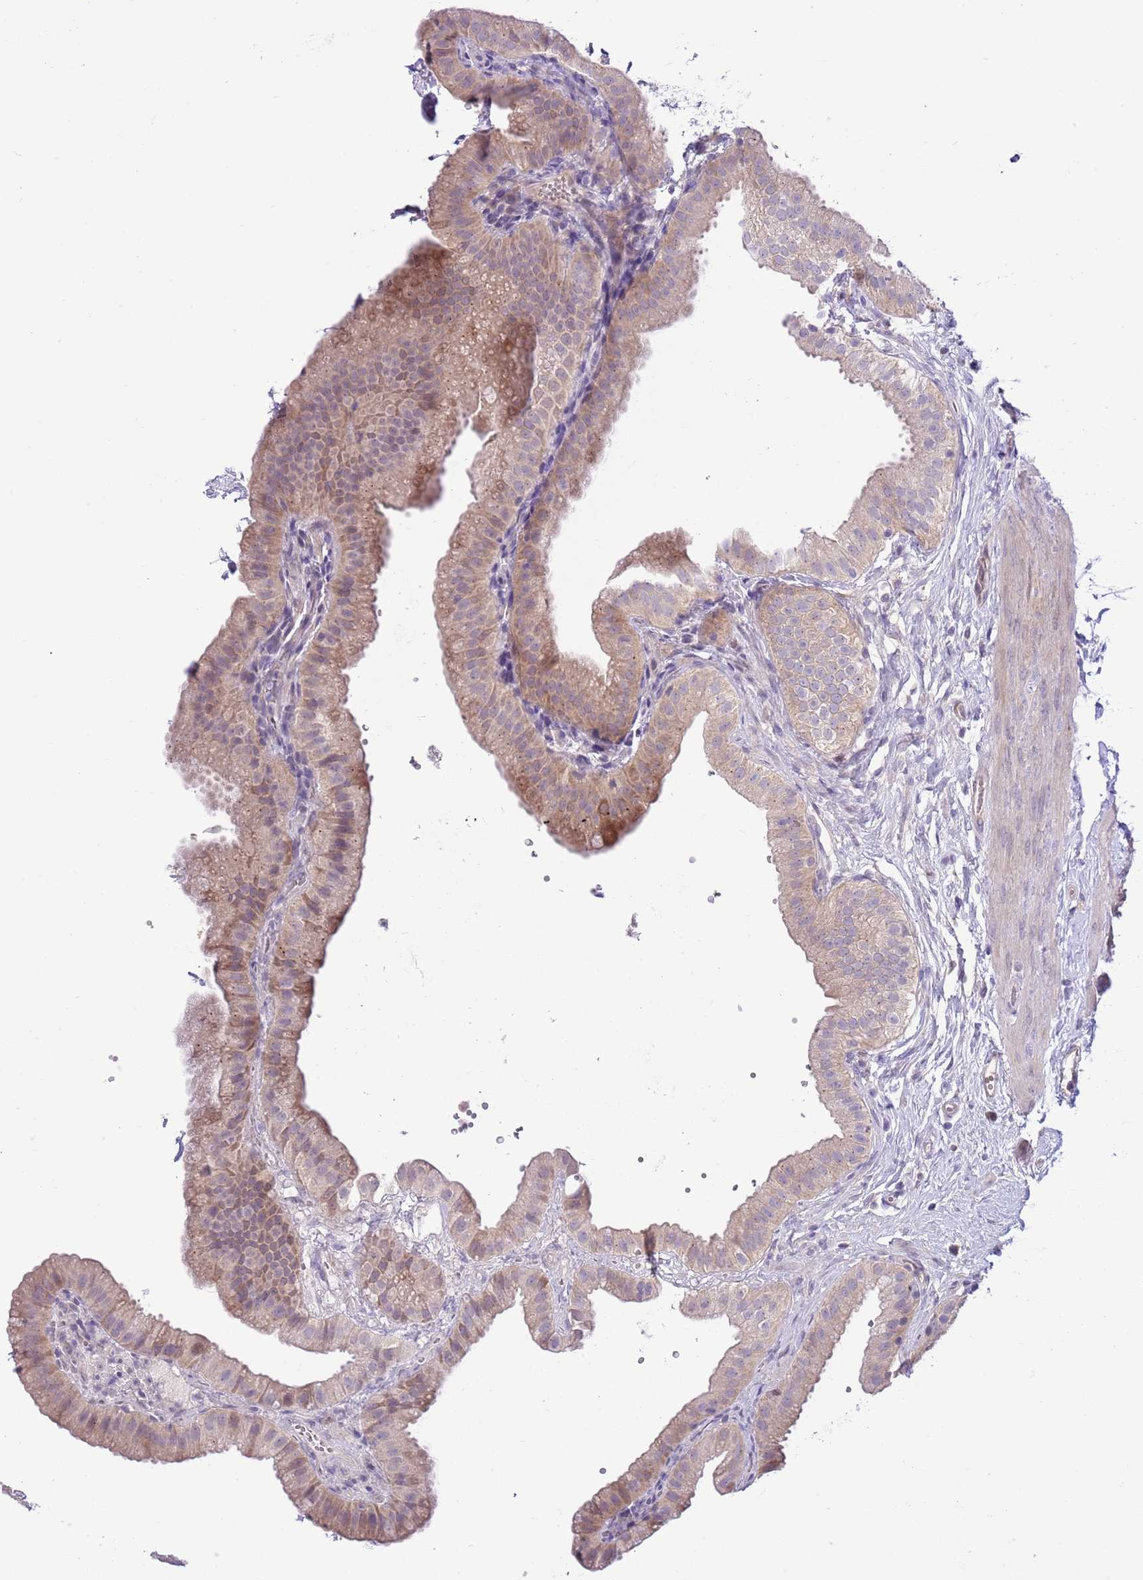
{"staining": {"intensity": "weak", "quantity": ">75%", "location": "cytoplasmic/membranous"}, "tissue": "gallbladder", "cell_type": "Glandular cells", "image_type": "normal", "snomed": [{"axis": "morphology", "description": "Normal tissue, NOS"}, {"axis": "topography", "description": "Gallbladder"}], "caption": "An immunohistochemistry (IHC) micrograph of benign tissue is shown. Protein staining in brown labels weak cytoplasmic/membranous positivity in gallbladder within glandular cells. The protein of interest is stained brown, and the nuclei are stained in blue (DAB (3,3'-diaminobenzidine) IHC with brightfield microscopy, high magnification).", "gene": "FBRSL1", "patient": {"sex": "female", "age": 61}}